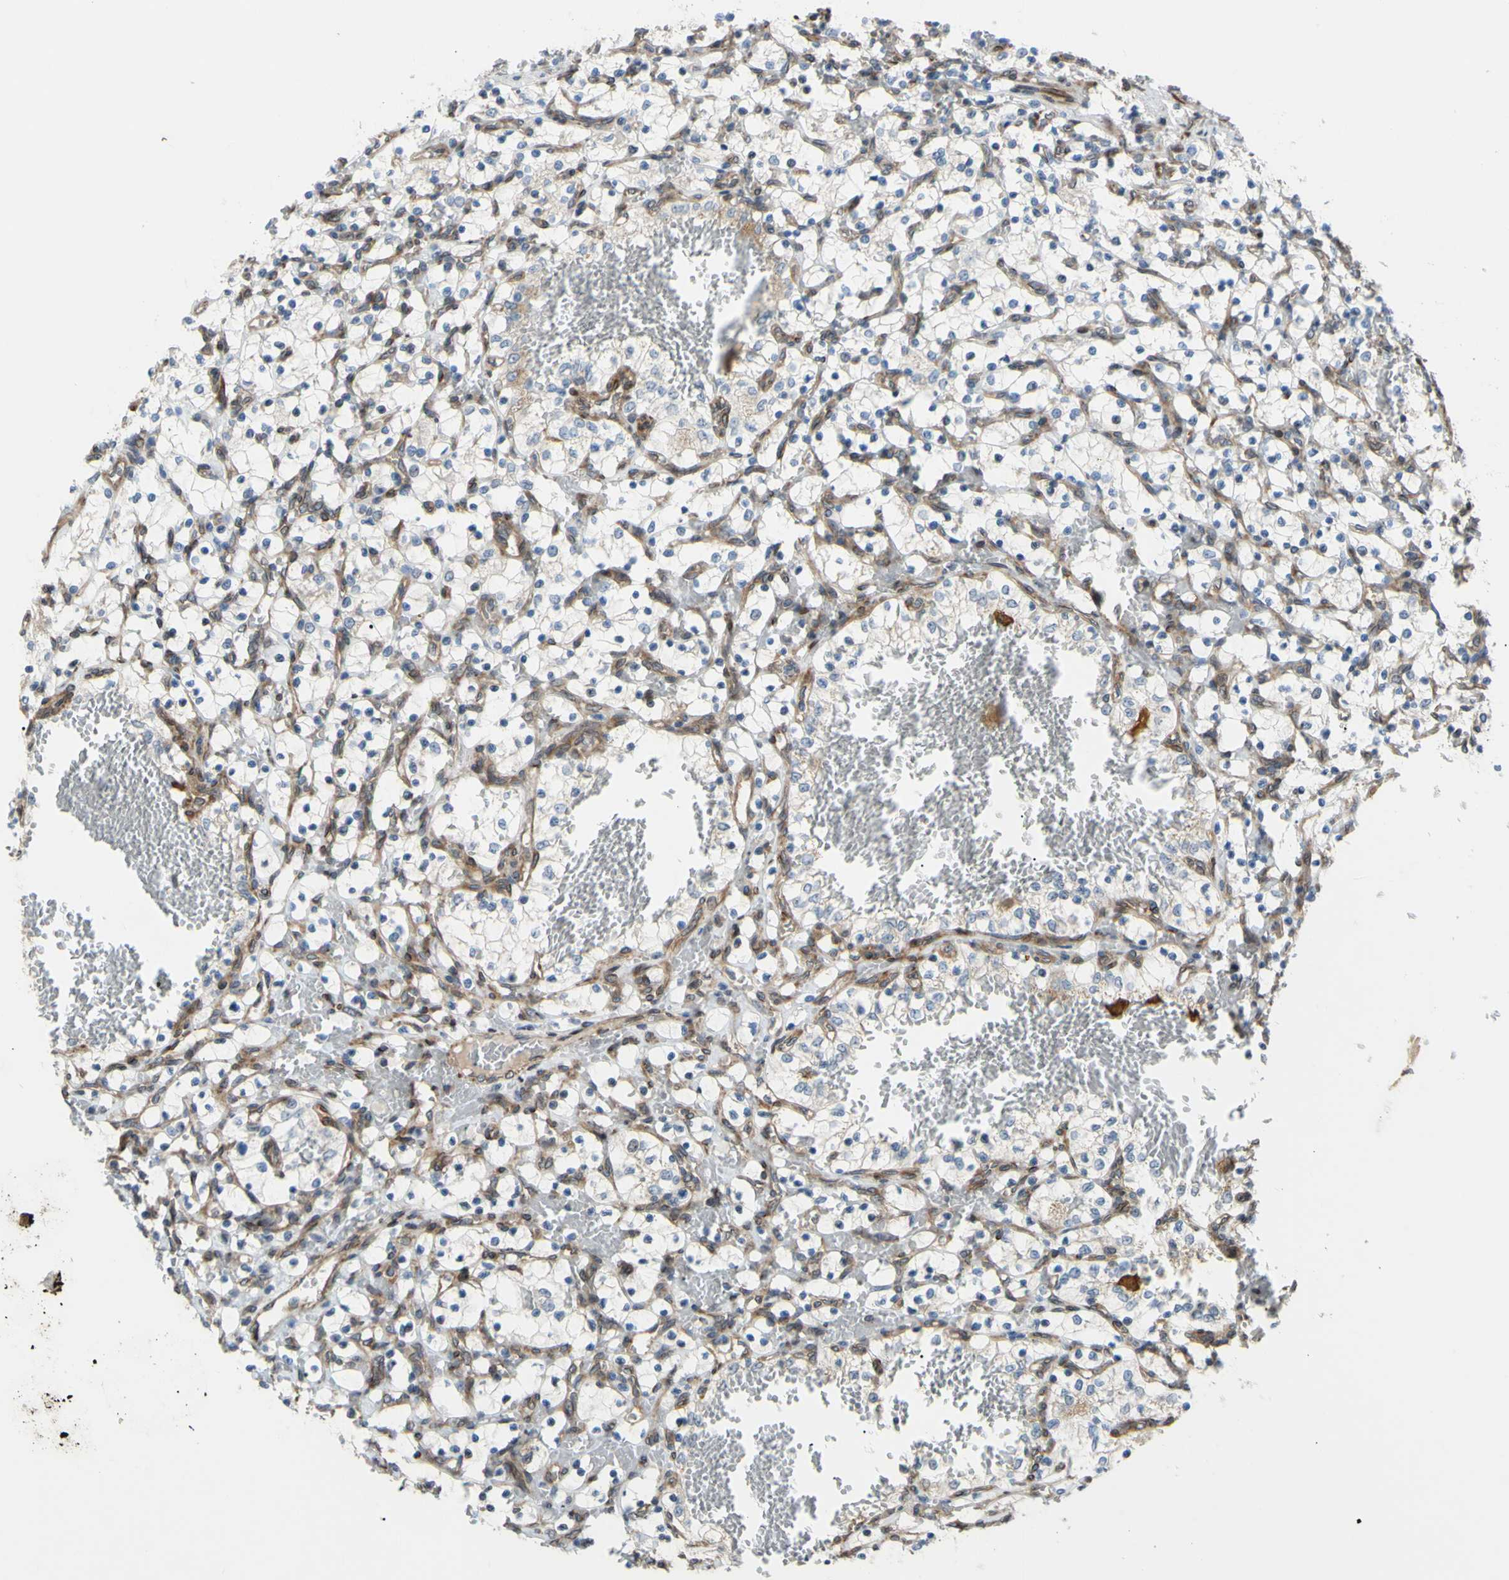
{"staining": {"intensity": "negative", "quantity": "none", "location": "none"}, "tissue": "renal cancer", "cell_type": "Tumor cells", "image_type": "cancer", "snomed": [{"axis": "morphology", "description": "Adenocarcinoma, NOS"}, {"axis": "topography", "description": "Kidney"}], "caption": "Photomicrograph shows no protein positivity in tumor cells of renal adenocarcinoma tissue.", "gene": "PRAF2", "patient": {"sex": "female", "age": 69}}